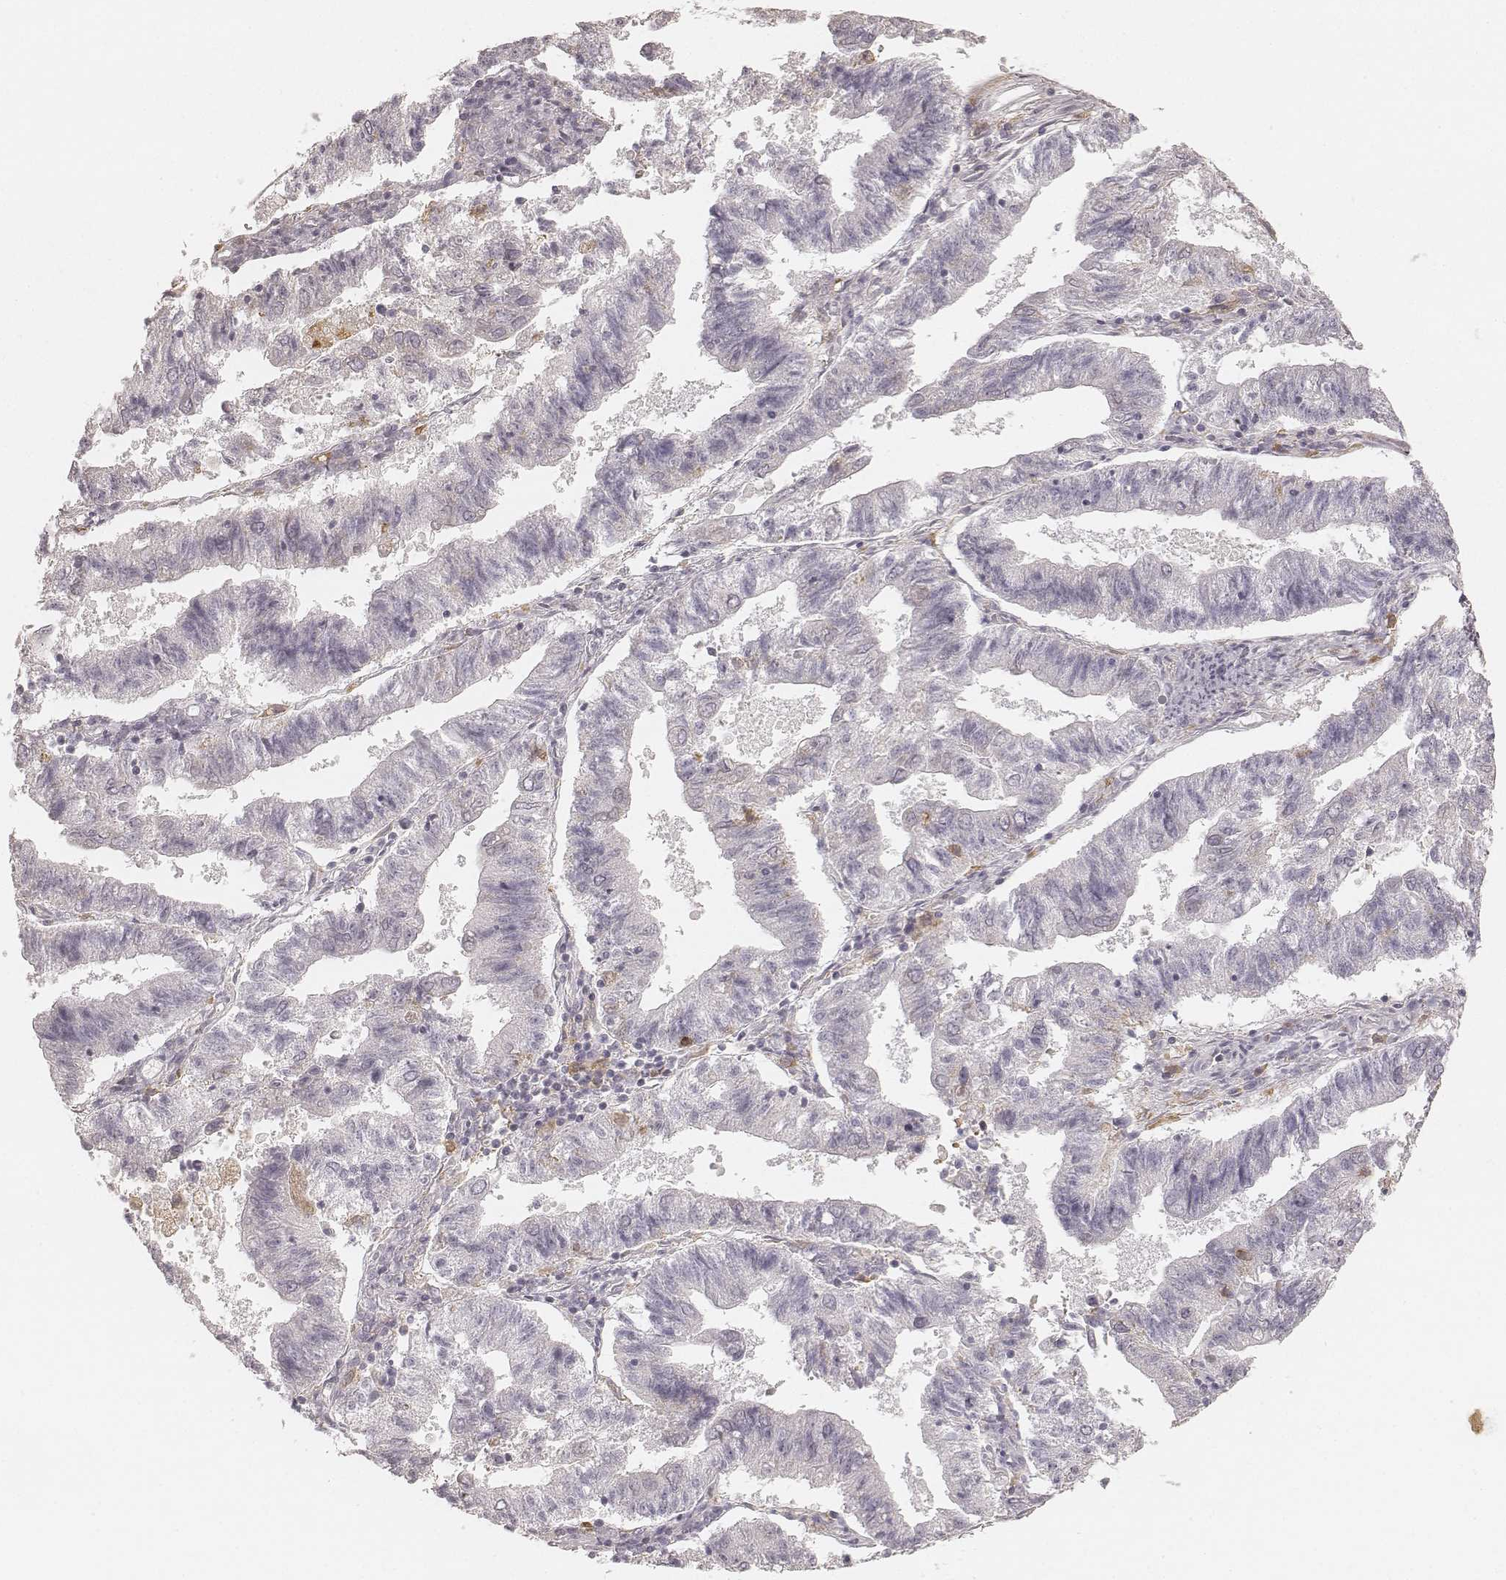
{"staining": {"intensity": "negative", "quantity": "none", "location": "none"}, "tissue": "endometrial cancer", "cell_type": "Tumor cells", "image_type": "cancer", "snomed": [{"axis": "morphology", "description": "Adenocarcinoma, NOS"}, {"axis": "topography", "description": "Endometrium"}], "caption": "Tumor cells are negative for brown protein staining in endometrial adenocarcinoma.", "gene": "FMNL2", "patient": {"sex": "female", "age": 82}}